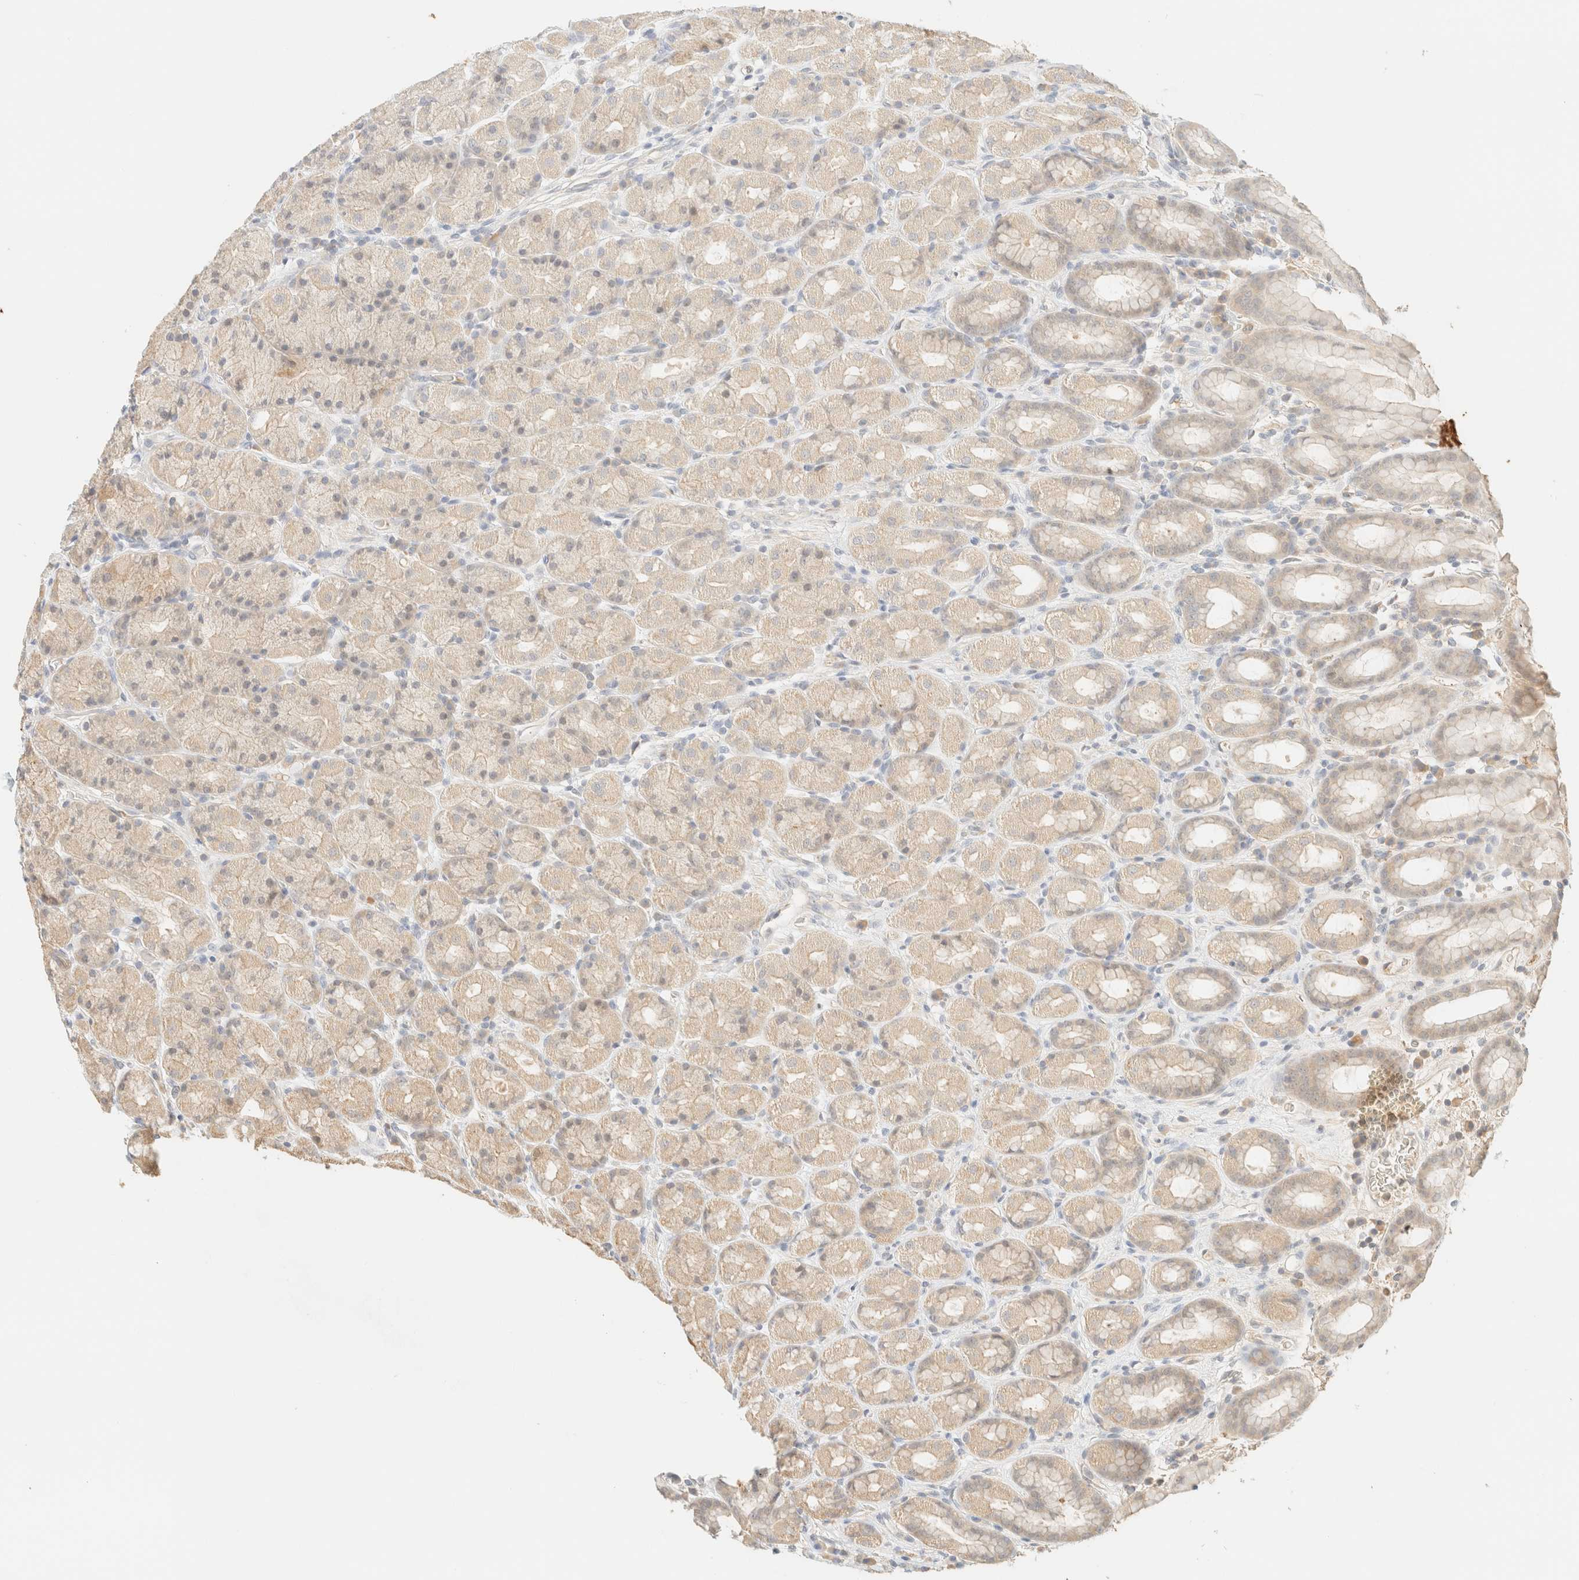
{"staining": {"intensity": "weak", "quantity": "25%-75%", "location": "cytoplasmic/membranous"}, "tissue": "stomach", "cell_type": "Glandular cells", "image_type": "normal", "snomed": [{"axis": "morphology", "description": "Normal tissue, NOS"}, {"axis": "topography", "description": "Stomach, upper"}], "caption": "Stomach stained with a brown dye reveals weak cytoplasmic/membranous positive expression in about 25%-75% of glandular cells.", "gene": "TIMD4", "patient": {"sex": "male", "age": 68}}